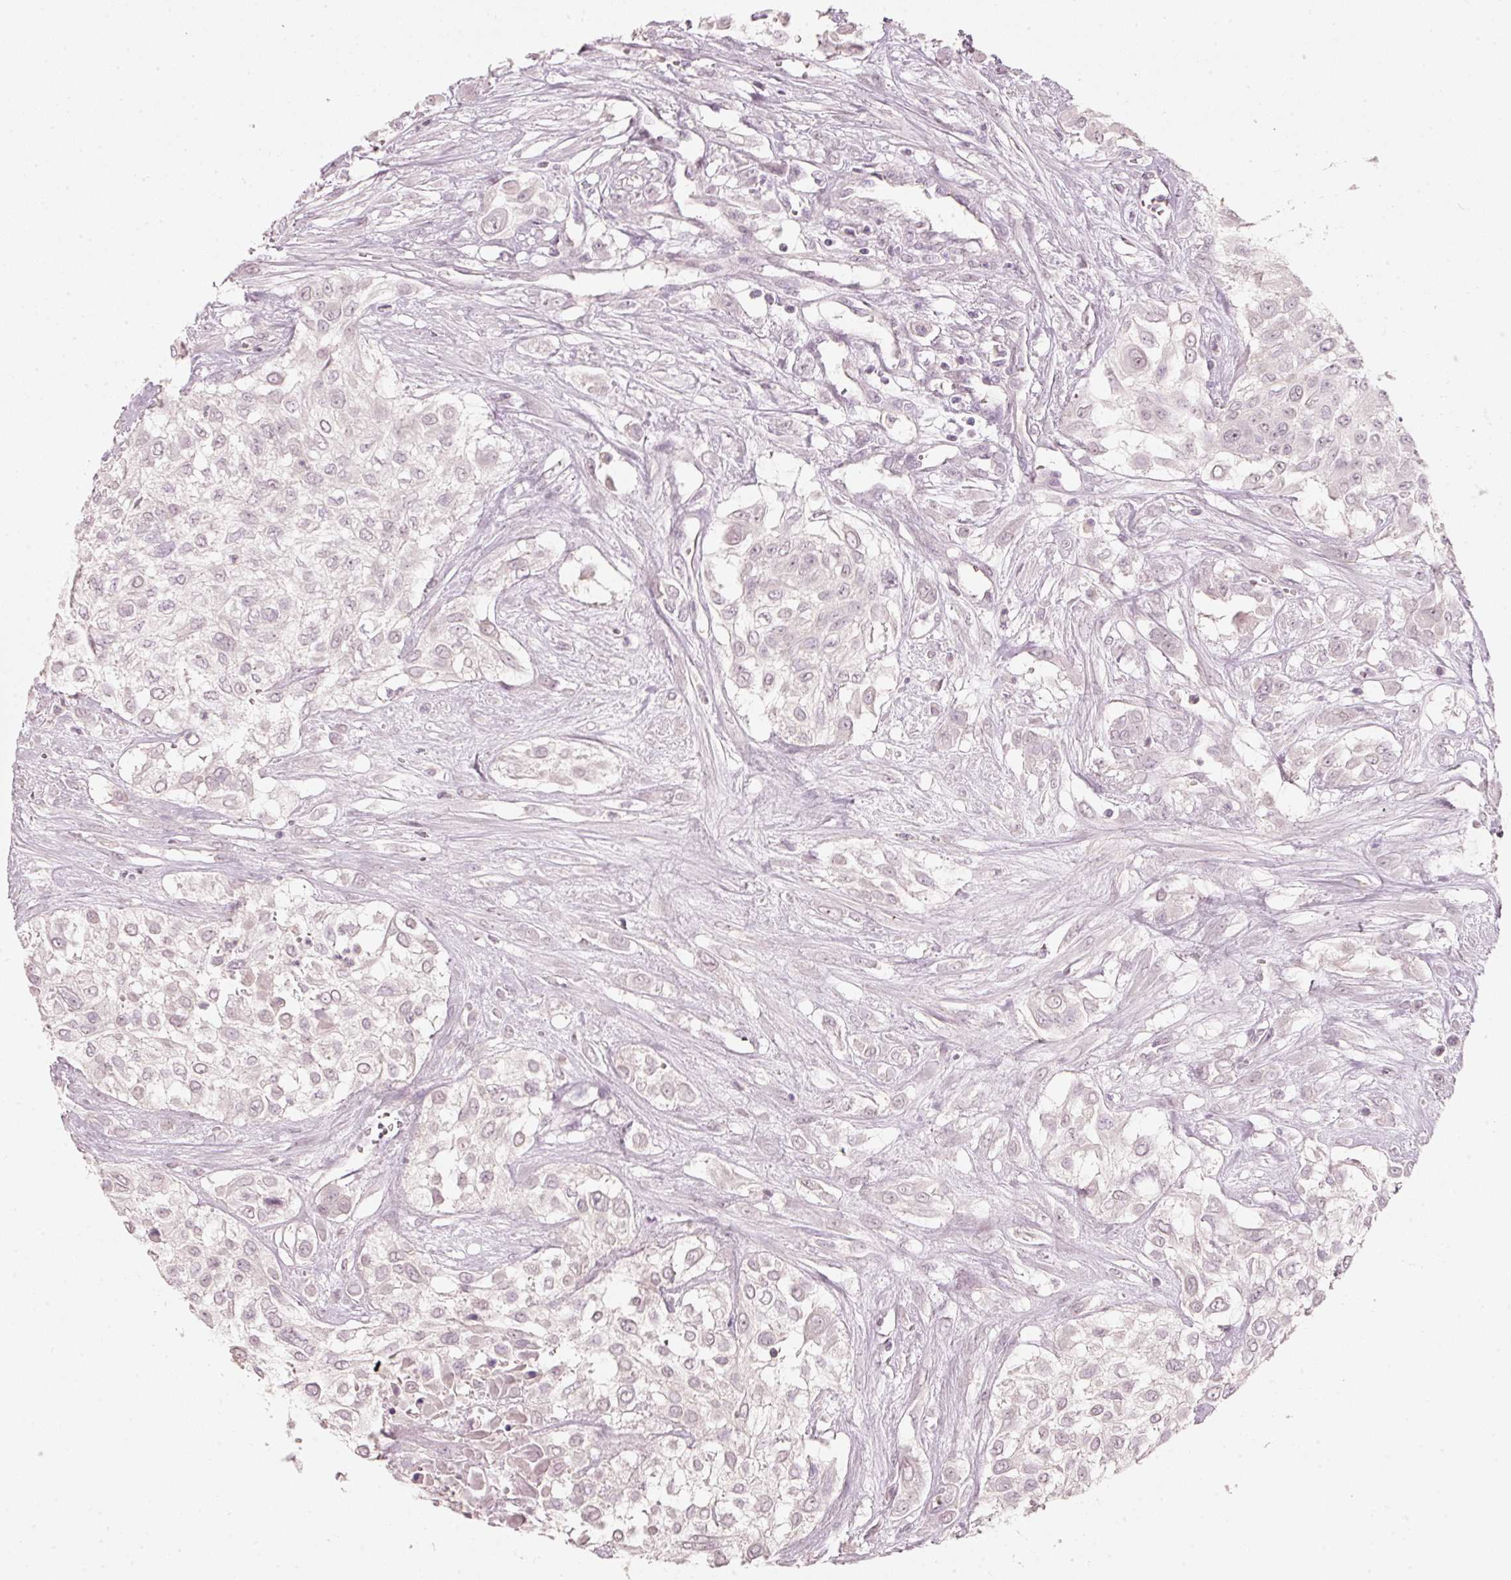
{"staining": {"intensity": "negative", "quantity": "none", "location": "none"}, "tissue": "urothelial cancer", "cell_type": "Tumor cells", "image_type": "cancer", "snomed": [{"axis": "morphology", "description": "Urothelial carcinoma, High grade"}, {"axis": "topography", "description": "Urinary bladder"}], "caption": "Human urothelial carcinoma (high-grade) stained for a protein using immunohistochemistry (IHC) demonstrates no staining in tumor cells.", "gene": "STEAP1", "patient": {"sex": "male", "age": 57}}